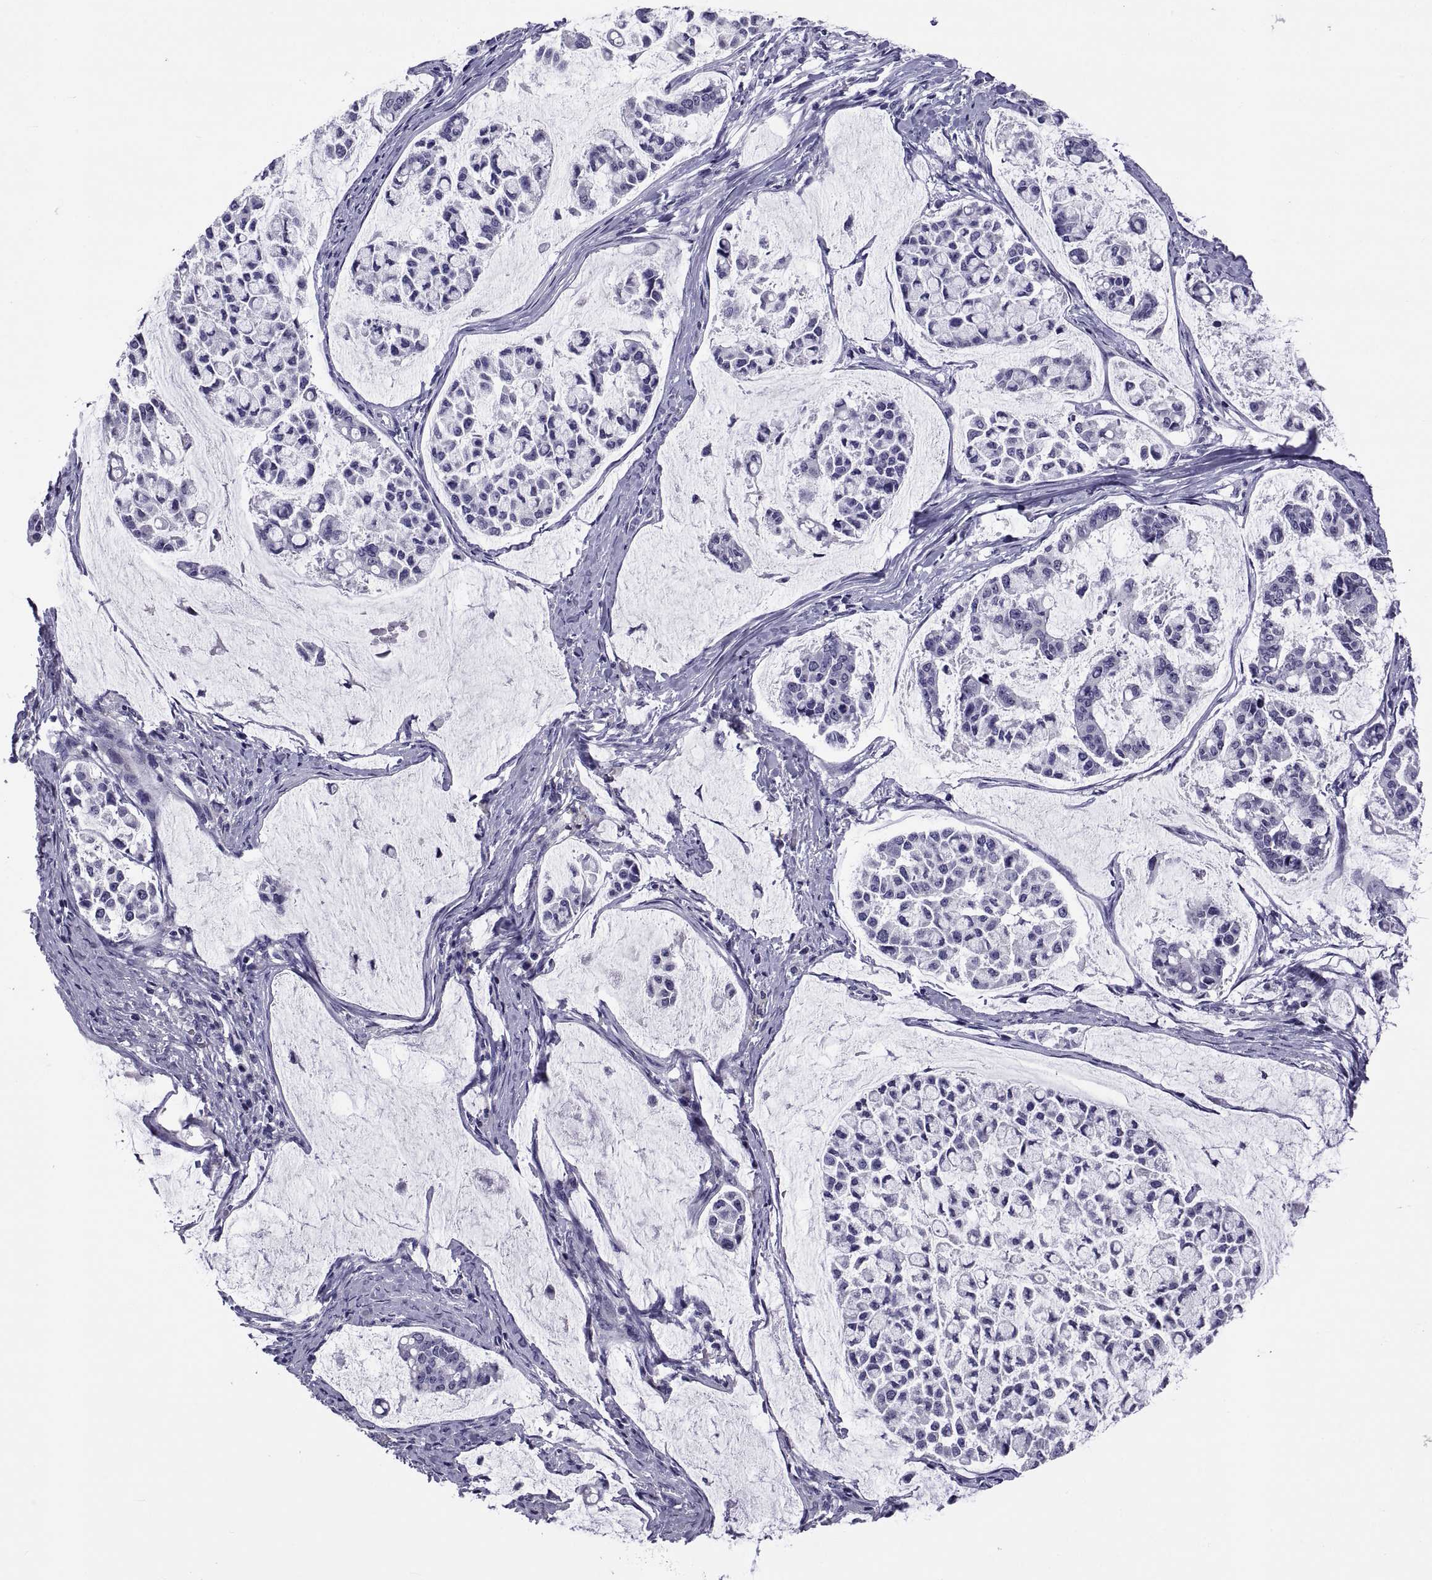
{"staining": {"intensity": "negative", "quantity": "none", "location": "none"}, "tissue": "stomach cancer", "cell_type": "Tumor cells", "image_type": "cancer", "snomed": [{"axis": "morphology", "description": "Adenocarcinoma, NOS"}, {"axis": "topography", "description": "Stomach"}], "caption": "The immunohistochemistry photomicrograph has no significant positivity in tumor cells of stomach cancer (adenocarcinoma) tissue.", "gene": "TGFBR3L", "patient": {"sex": "male", "age": 82}}